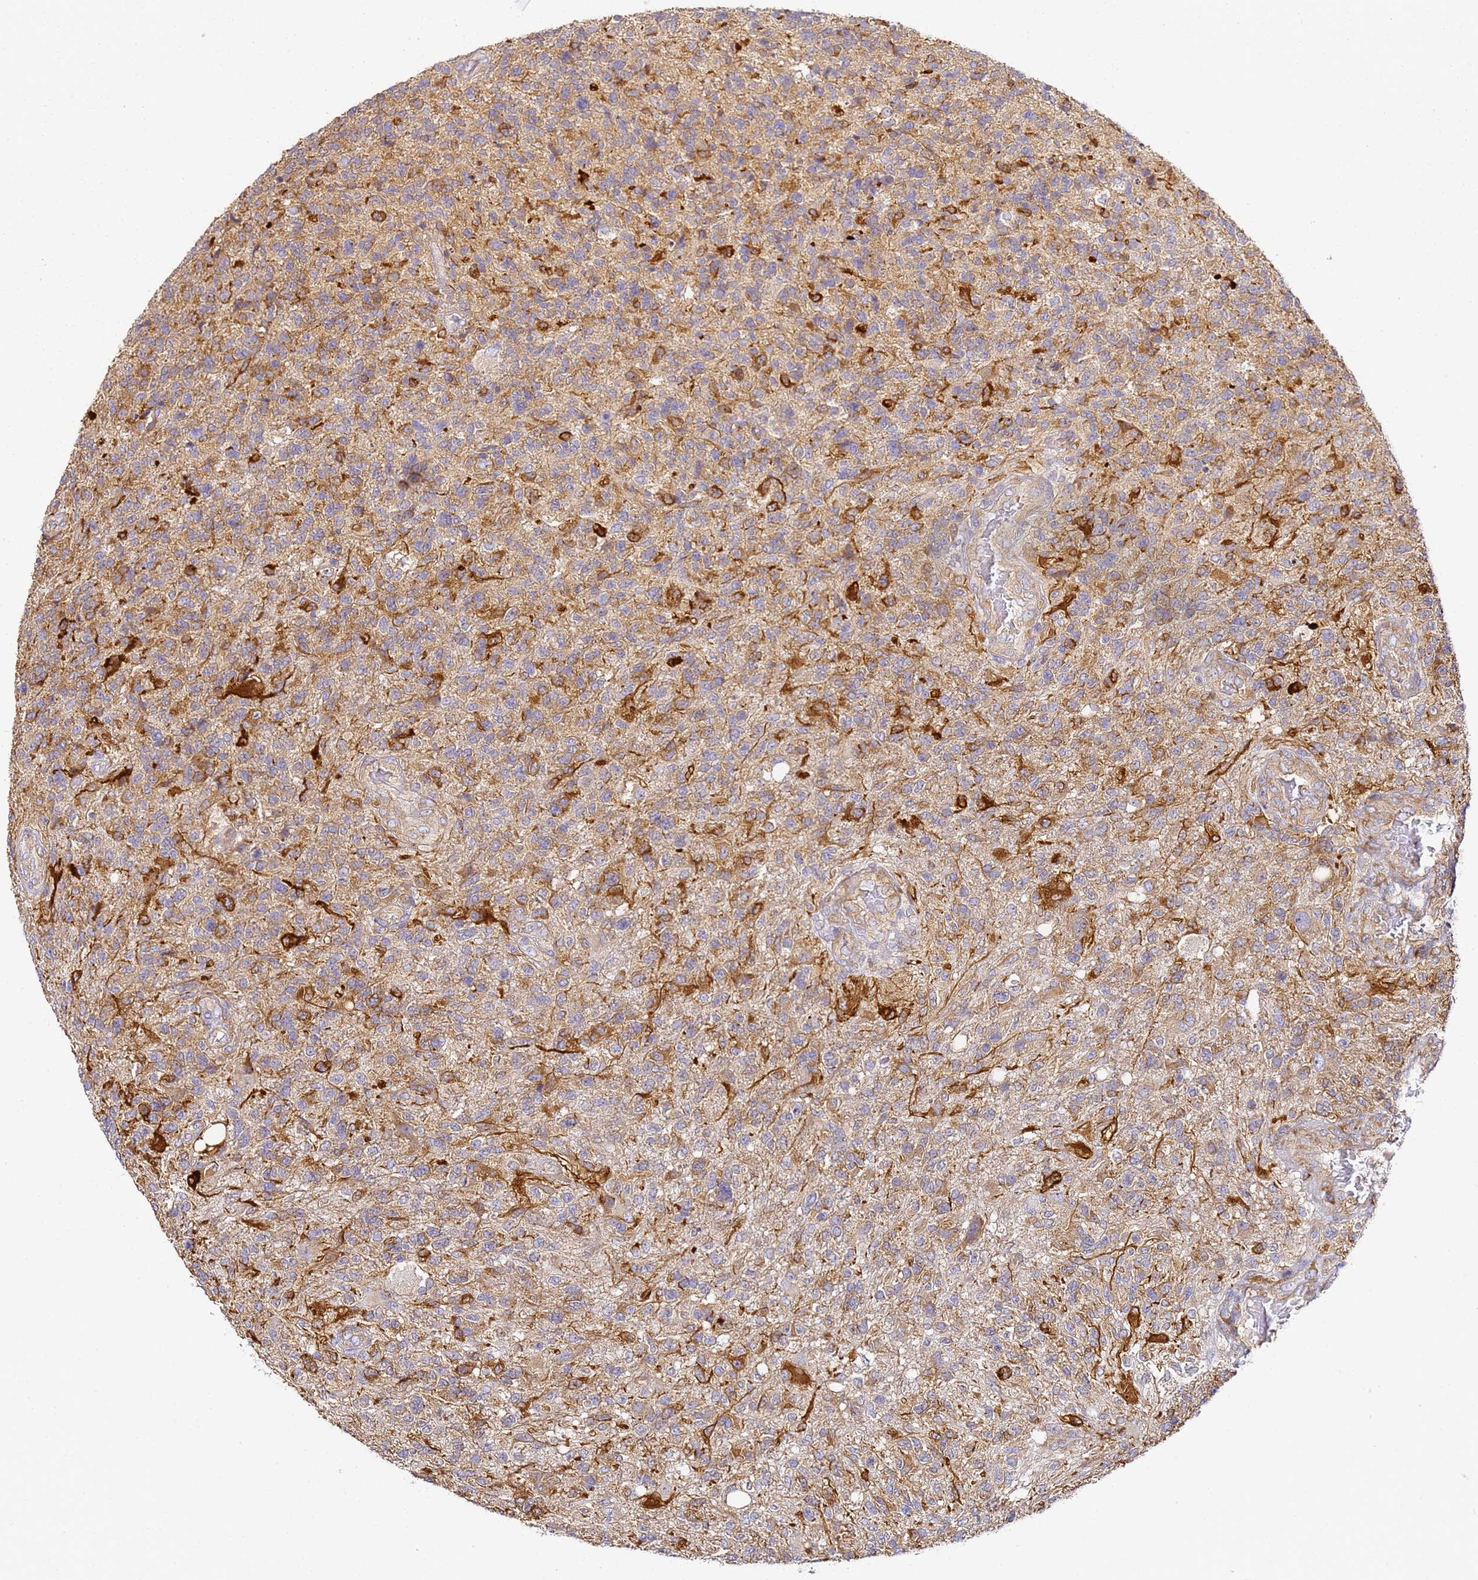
{"staining": {"intensity": "moderate", "quantity": "25%-75%", "location": "cytoplasmic/membranous"}, "tissue": "glioma", "cell_type": "Tumor cells", "image_type": "cancer", "snomed": [{"axis": "morphology", "description": "Glioma, malignant, High grade"}, {"axis": "topography", "description": "Brain"}], "caption": "IHC histopathology image of neoplastic tissue: human glioma stained using immunohistochemistry reveals medium levels of moderate protein expression localized specifically in the cytoplasmic/membranous of tumor cells, appearing as a cytoplasmic/membranous brown color.", "gene": "RPL13A", "patient": {"sex": "male", "age": 56}}